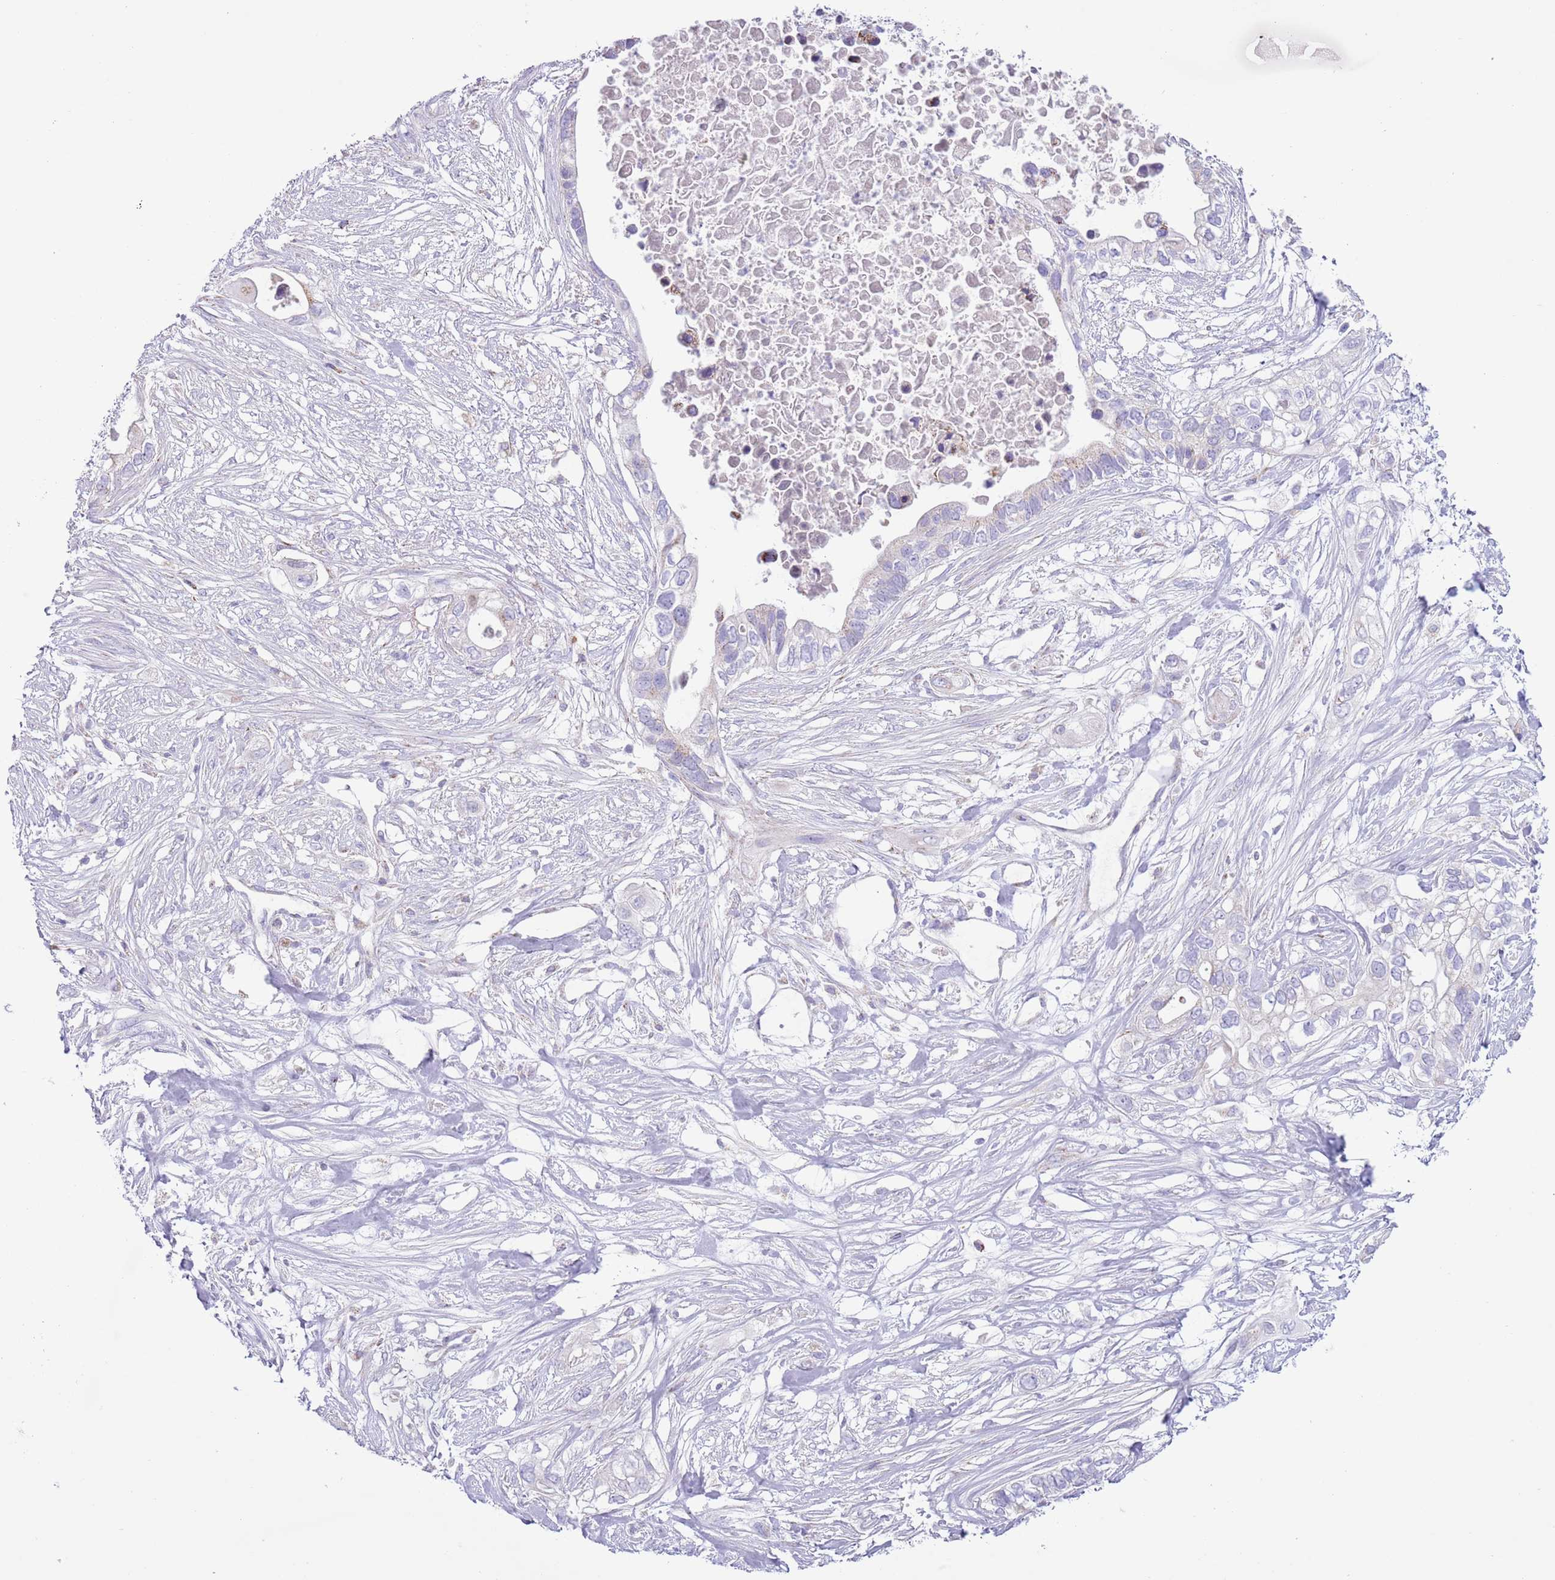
{"staining": {"intensity": "negative", "quantity": "none", "location": "none"}, "tissue": "pancreatic cancer", "cell_type": "Tumor cells", "image_type": "cancer", "snomed": [{"axis": "morphology", "description": "Adenocarcinoma, NOS"}, {"axis": "topography", "description": "Pancreas"}], "caption": "The image demonstrates no significant expression in tumor cells of pancreatic cancer (adenocarcinoma).", "gene": "ATP6V1B1", "patient": {"sex": "female", "age": 63}}